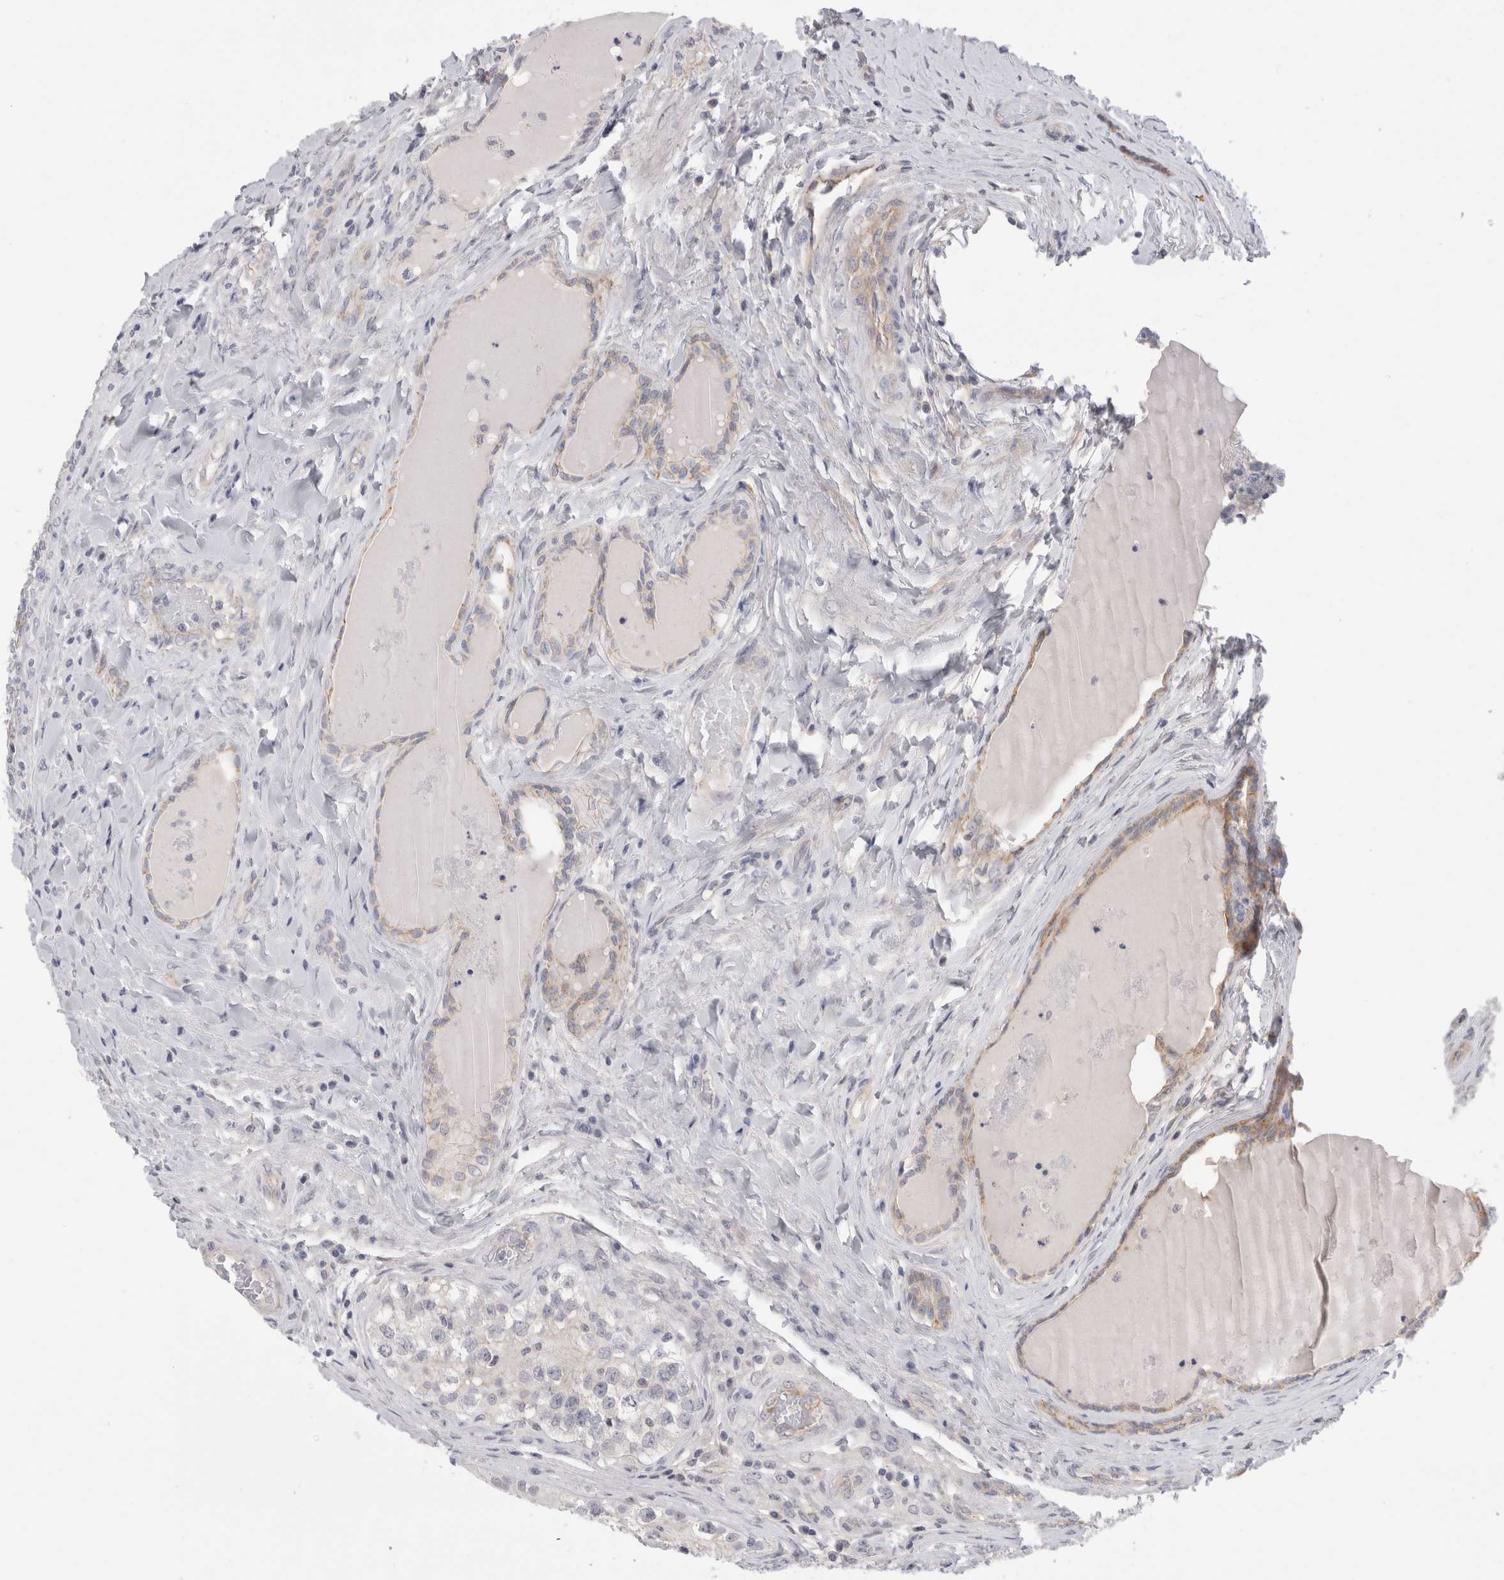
{"staining": {"intensity": "negative", "quantity": "none", "location": "none"}, "tissue": "testis cancer", "cell_type": "Tumor cells", "image_type": "cancer", "snomed": [{"axis": "morphology", "description": "Carcinoma, Embryonal, NOS"}, {"axis": "topography", "description": "Testis"}], "caption": "Tumor cells are negative for protein expression in human testis cancer (embryonal carcinoma).", "gene": "VANGL1", "patient": {"sex": "male", "age": 28}}